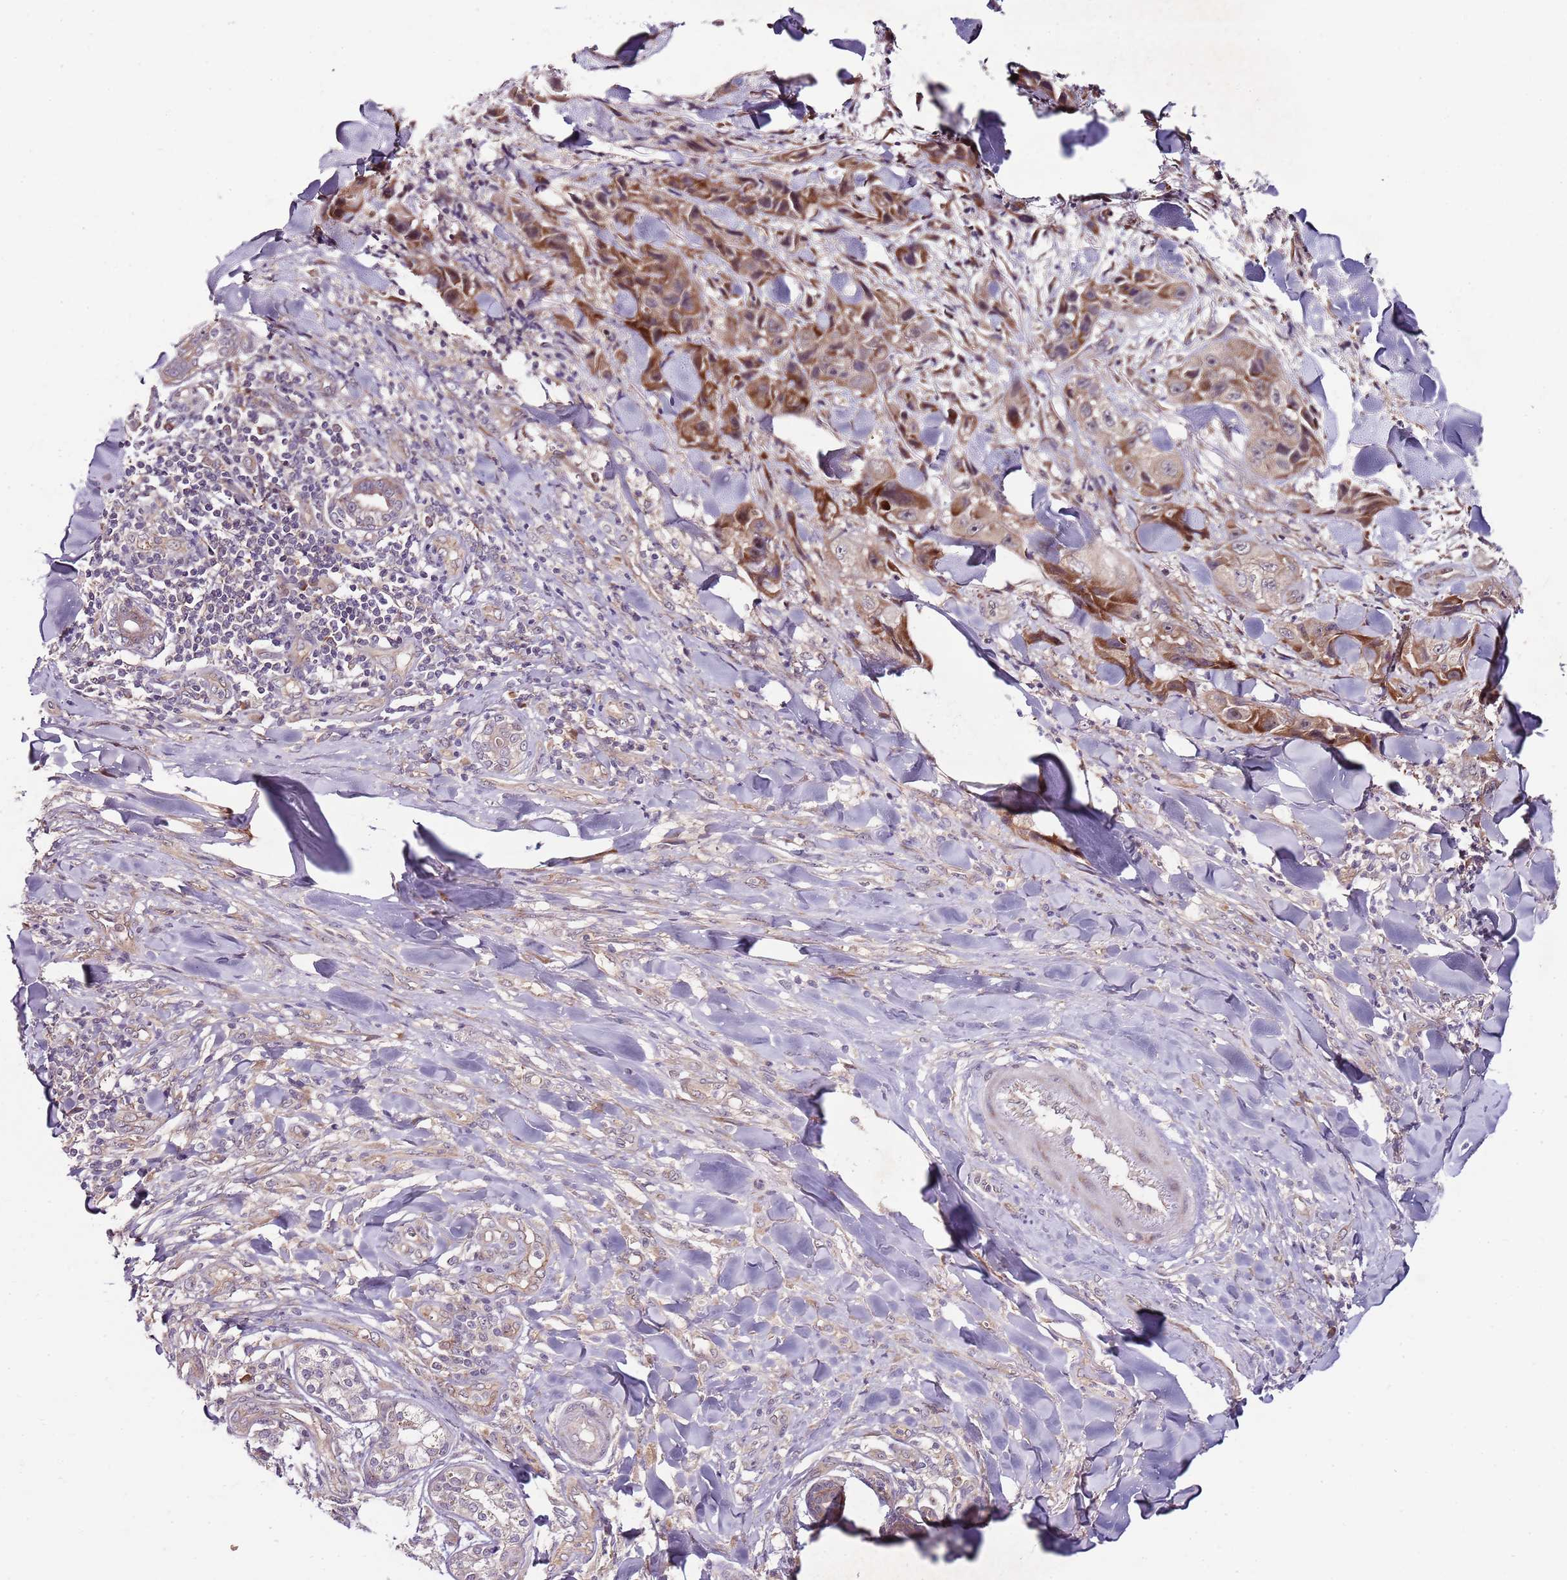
{"staining": {"intensity": "moderate", "quantity": ">75%", "location": "cytoplasmic/membranous"}, "tissue": "skin cancer", "cell_type": "Tumor cells", "image_type": "cancer", "snomed": [{"axis": "morphology", "description": "Squamous cell carcinoma, NOS"}, {"axis": "topography", "description": "Skin"}, {"axis": "topography", "description": "Subcutis"}], "caption": "This is a histology image of immunohistochemistry (IHC) staining of squamous cell carcinoma (skin), which shows moderate positivity in the cytoplasmic/membranous of tumor cells.", "gene": "FBXL22", "patient": {"sex": "male", "age": 73}}